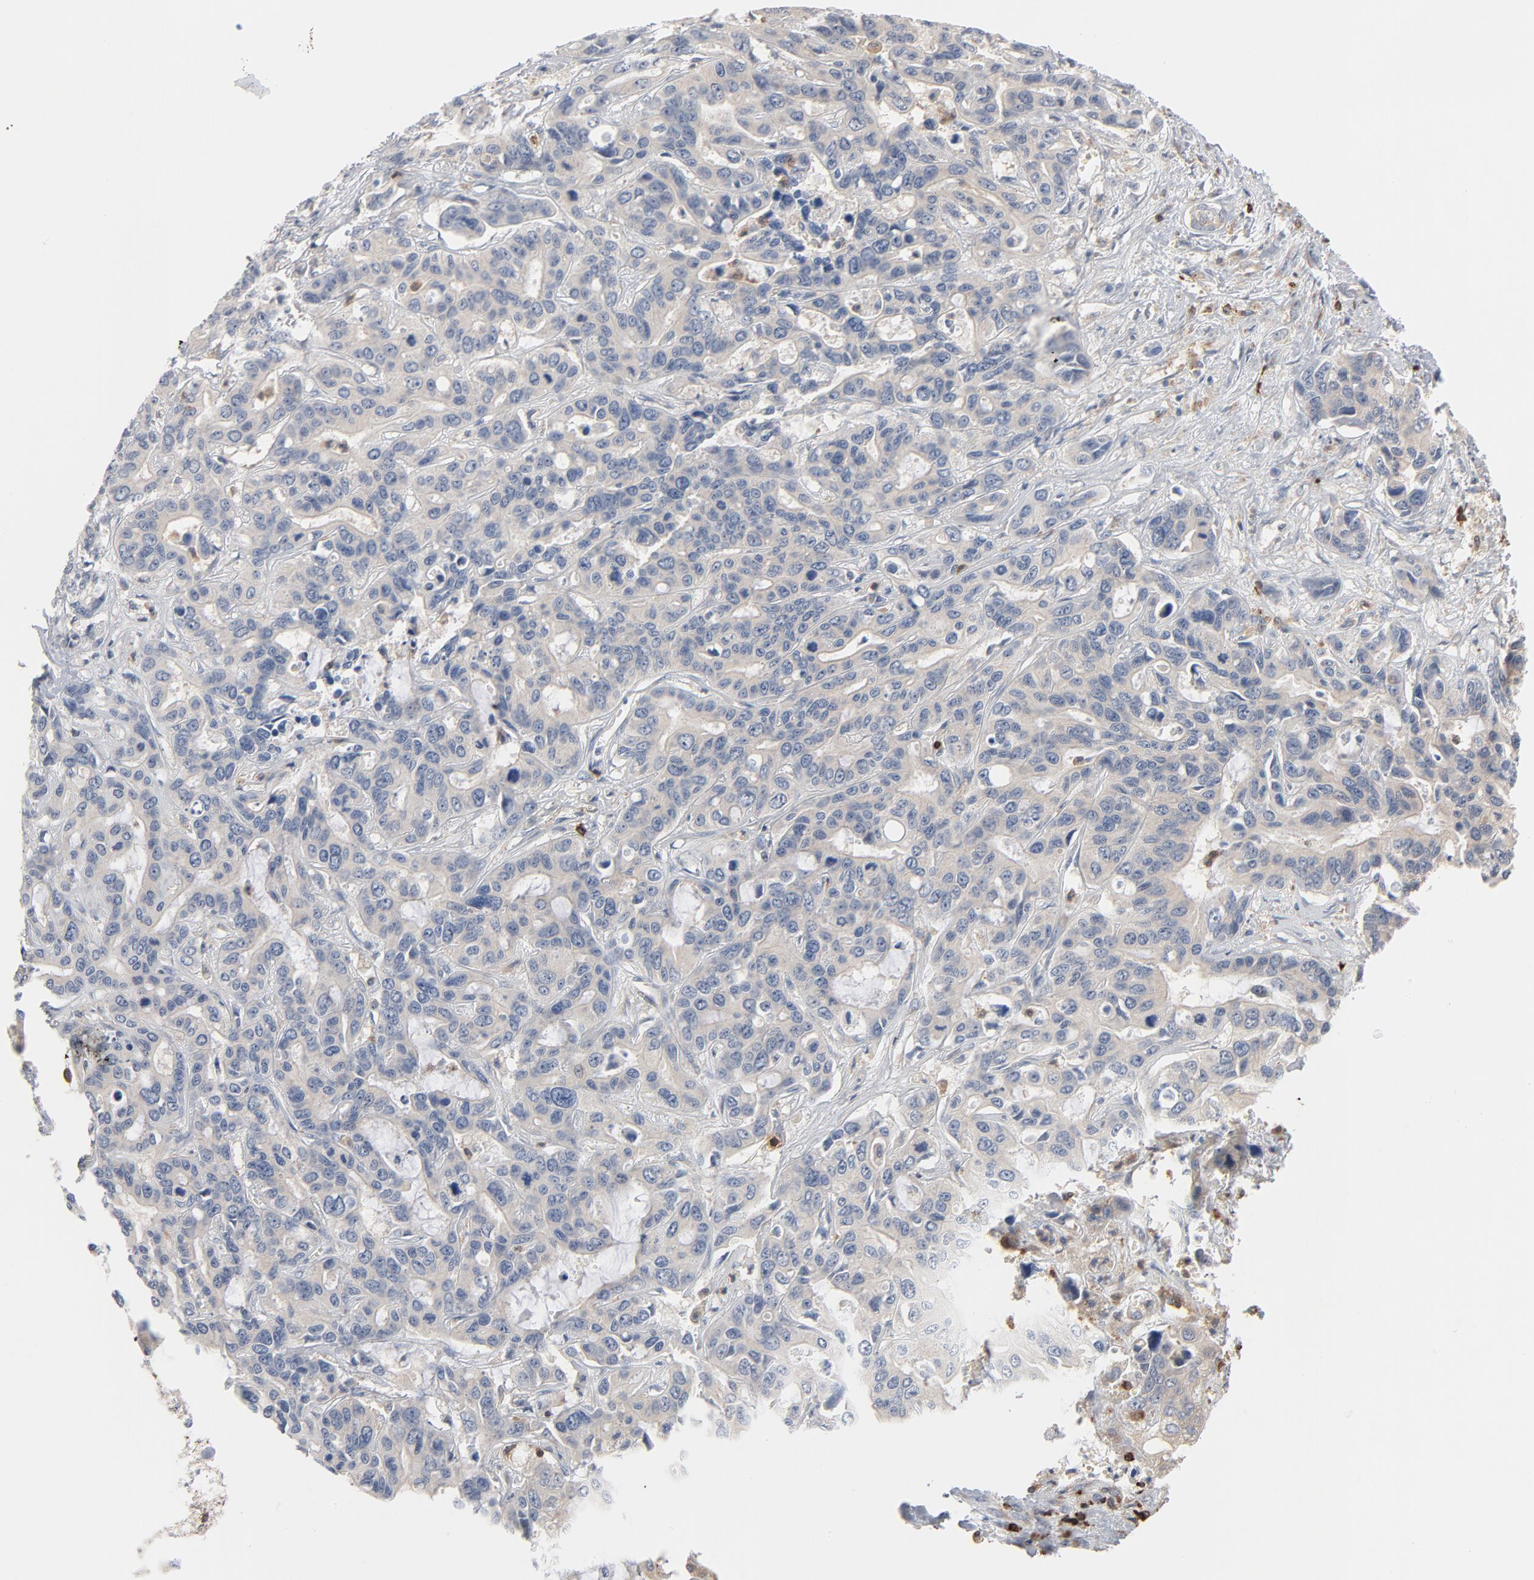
{"staining": {"intensity": "negative", "quantity": "none", "location": "none"}, "tissue": "liver cancer", "cell_type": "Tumor cells", "image_type": "cancer", "snomed": [{"axis": "morphology", "description": "Cholangiocarcinoma"}, {"axis": "topography", "description": "Liver"}], "caption": "IHC histopathology image of neoplastic tissue: liver cancer (cholangiocarcinoma) stained with DAB displays no significant protein positivity in tumor cells.", "gene": "SH3KBP1", "patient": {"sex": "female", "age": 65}}